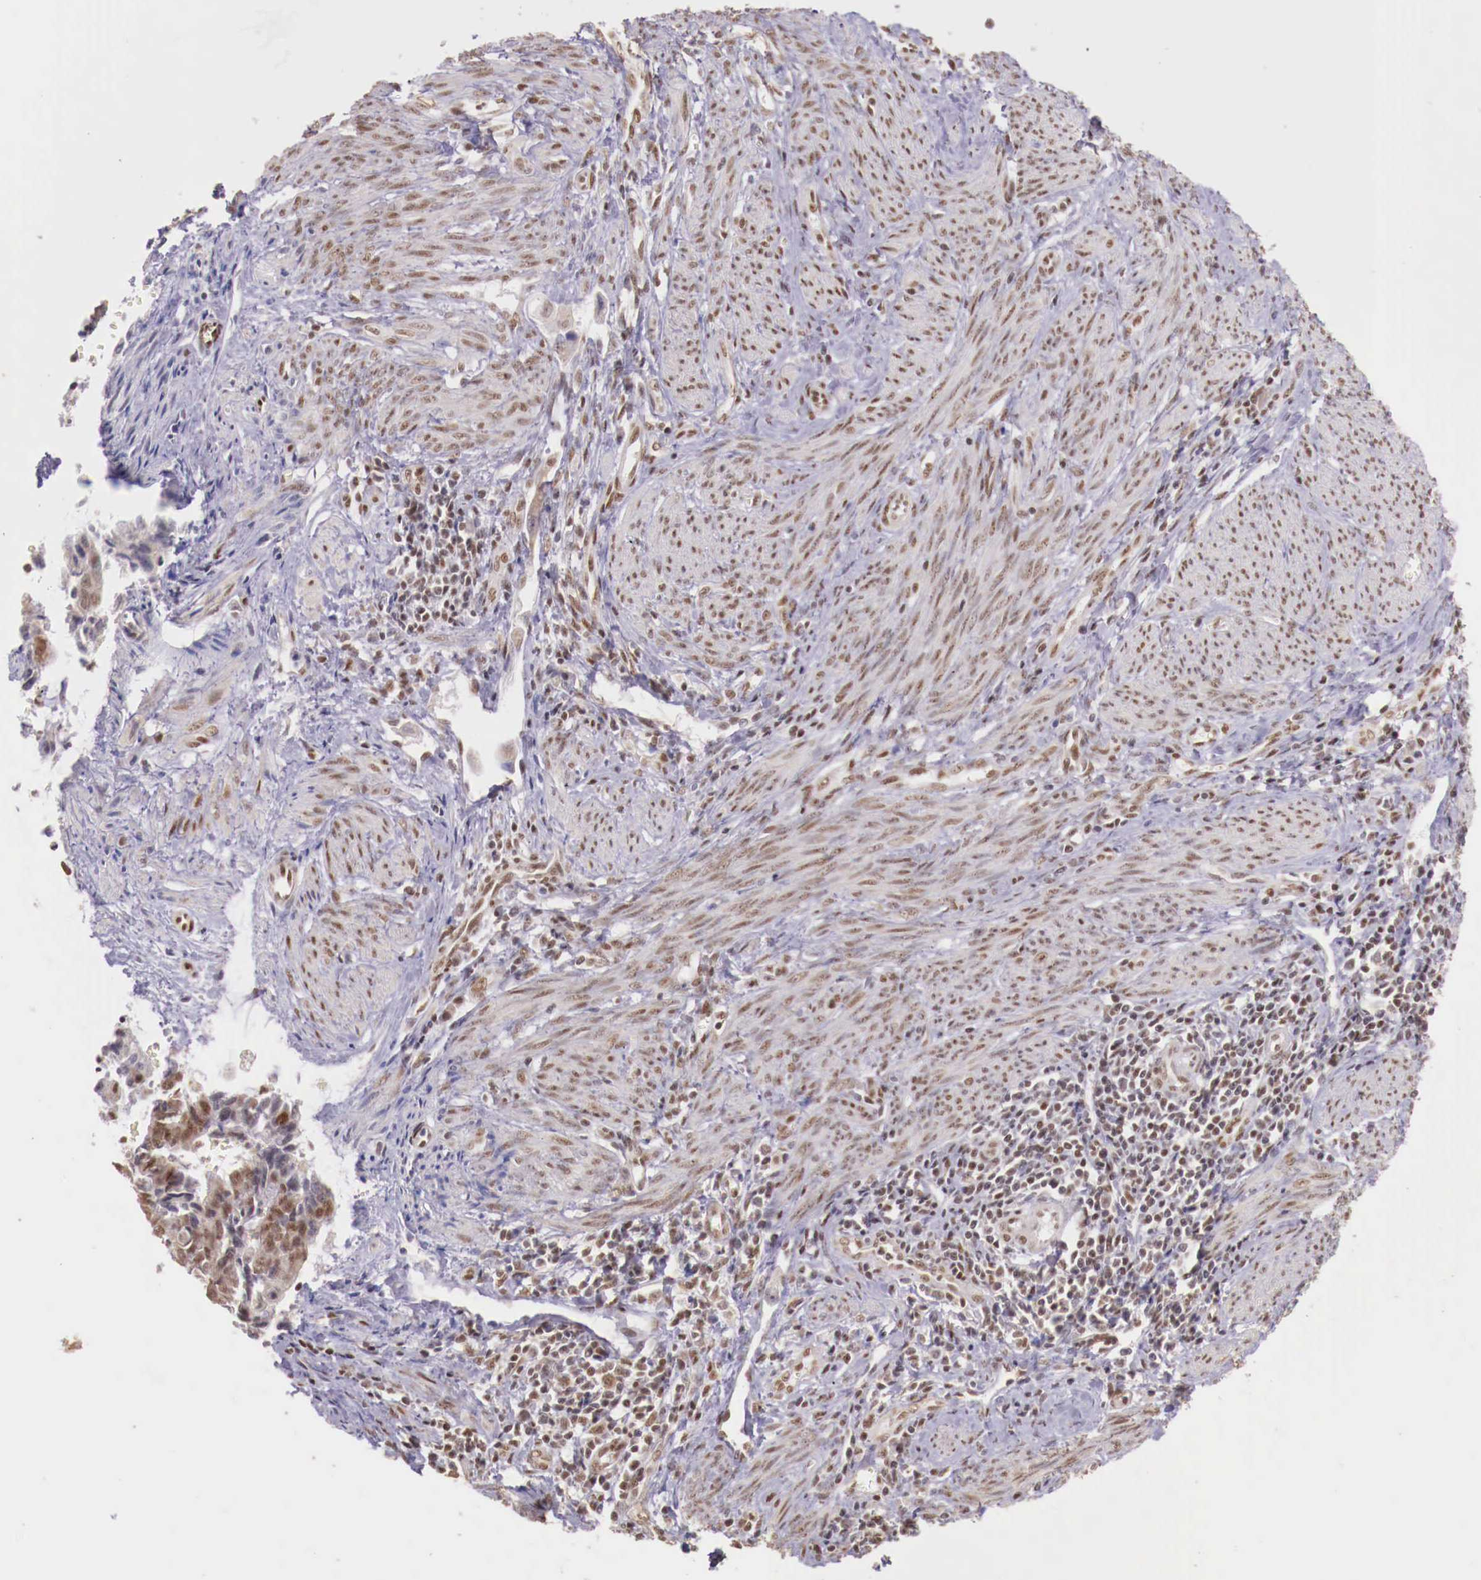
{"staining": {"intensity": "moderate", "quantity": "25%-75%", "location": "nuclear"}, "tissue": "endometrial cancer", "cell_type": "Tumor cells", "image_type": "cancer", "snomed": [{"axis": "morphology", "description": "Adenocarcinoma, NOS"}, {"axis": "topography", "description": "Endometrium"}], "caption": "An immunohistochemistry (IHC) micrograph of neoplastic tissue is shown. Protein staining in brown labels moderate nuclear positivity in endometrial cancer within tumor cells. The protein of interest is shown in brown color, while the nuclei are stained blue.", "gene": "SP1", "patient": {"sex": "female", "age": 75}}